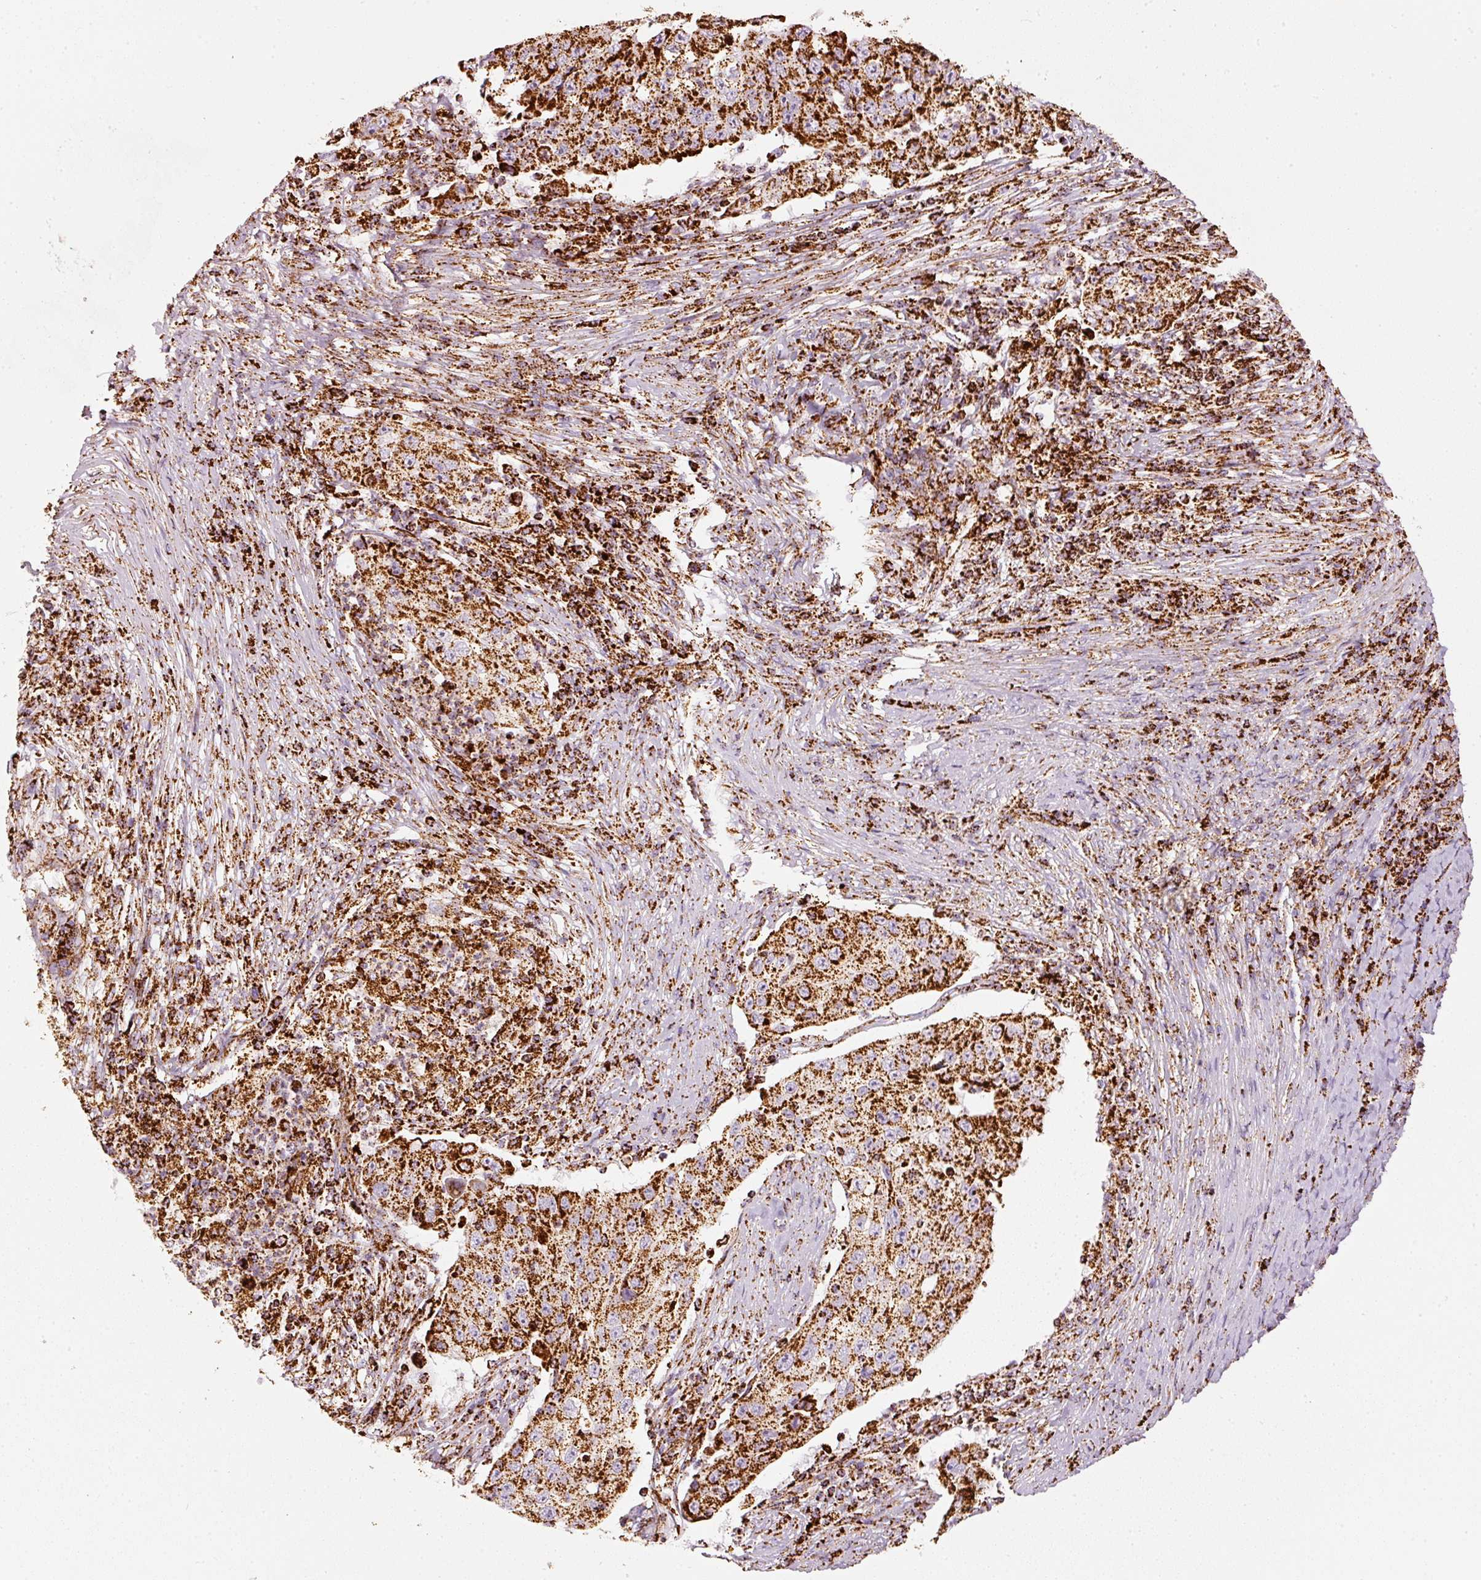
{"staining": {"intensity": "strong", "quantity": ">75%", "location": "cytoplasmic/membranous"}, "tissue": "lung cancer", "cell_type": "Tumor cells", "image_type": "cancer", "snomed": [{"axis": "morphology", "description": "Squamous cell carcinoma, NOS"}, {"axis": "topography", "description": "Lung"}], "caption": "The immunohistochemical stain highlights strong cytoplasmic/membranous positivity in tumor cells of lung cancer tissue.", "gene": "MT-CO2", "patient": {"sex": "male", "age": 64}}